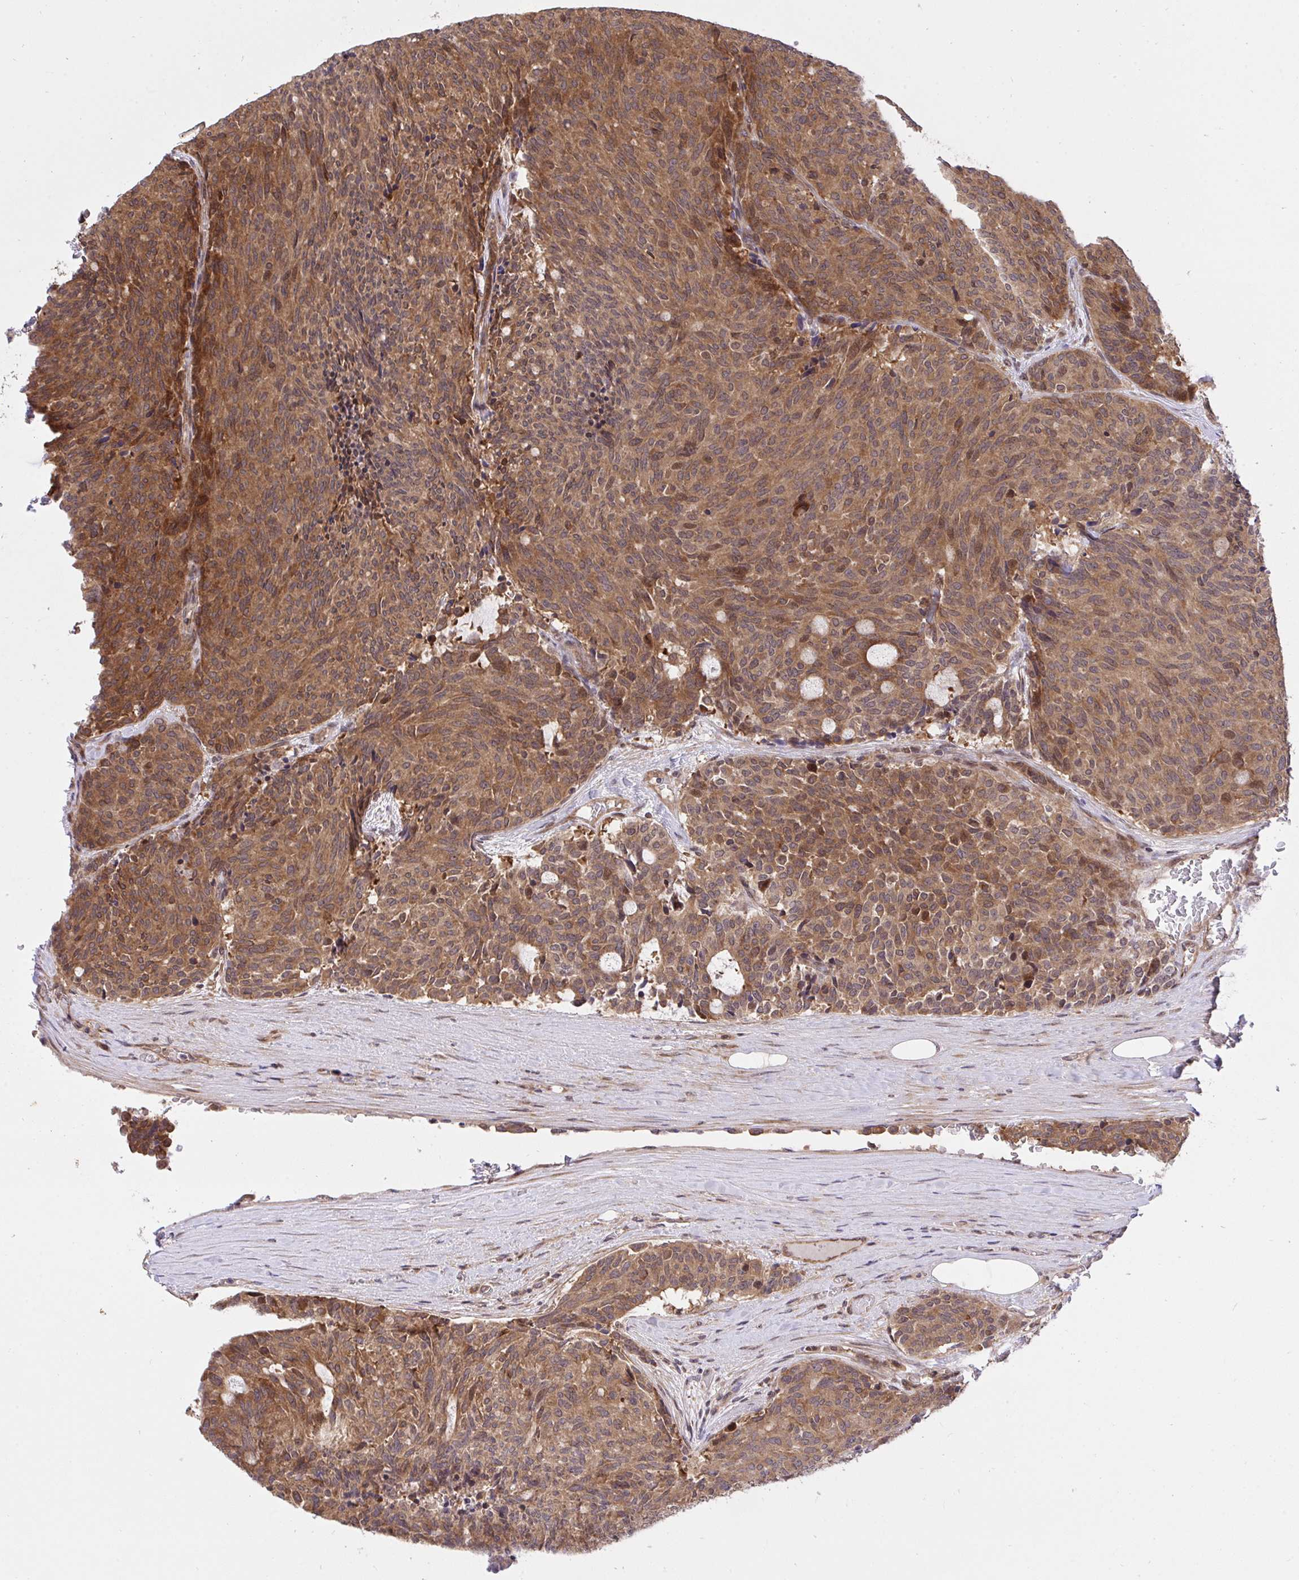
{"staining": {"intensity": "moderate", "quantity": ">75%", "location": "cytoplasmic/membranous"}, "tissue": "carcinoid", "cell_type": "Tumor cells", "image_type": "cancer", "snomed": [{"axis": "morphology", "description": "Carcinoid, malignant, NOS"}, {"axis": "topography", "description": "Pancreas"}], "caption": "Carcinoid (malignant) tissue exhibits moderate cytoplasmic/membranous expression in approximately >75% of tumor cells, visualized by immunohistochemistry.", "gene": "ERI1", "patient": {"sex": "female", "age": 54}}